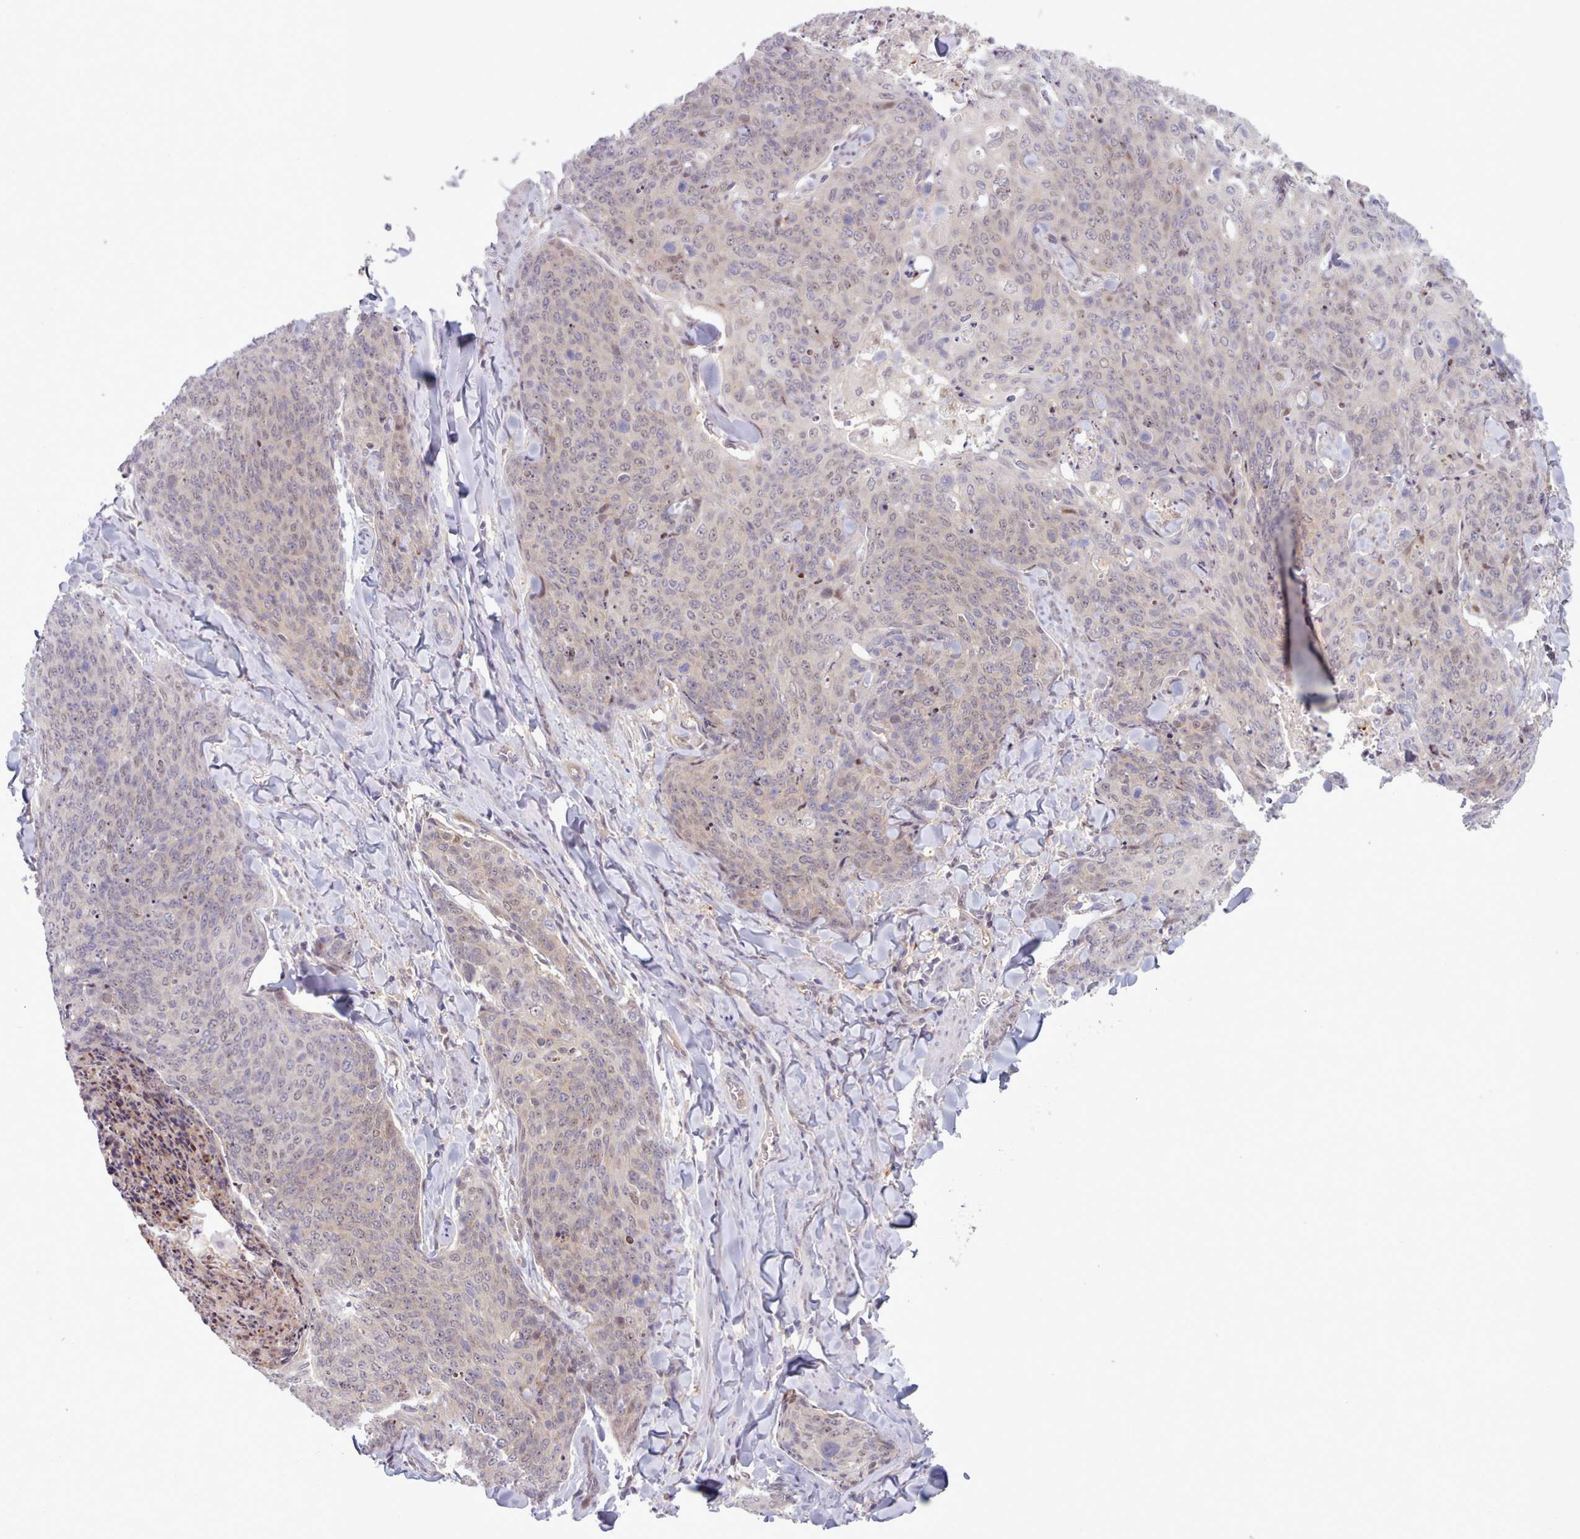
{"staining": {"intensity": "weak", "quantity": "25%-75%", "location": "cytoplasmic/membranous,nuclear"}, "tissue": "skin cancer", "cell_type": "Tumor cells", "image_type": "cancer", "snomed": [{"axis": "morphology", "description": "Squamous cell carcinoma, NOS"}, {"axis": "topography", "description": "Skin"}, {"axis": "topography", "description": "Vulva"}], "caption": "This image exhibits immunohistochemistry staining of human skin squamous cell carcinoma, with low weak cytoplasmic/membranous and nuclear expression in about 25%-75% of tumor cells.", "gene": "KBTBD7", "patient": {"sex": "female", "age": 85}}